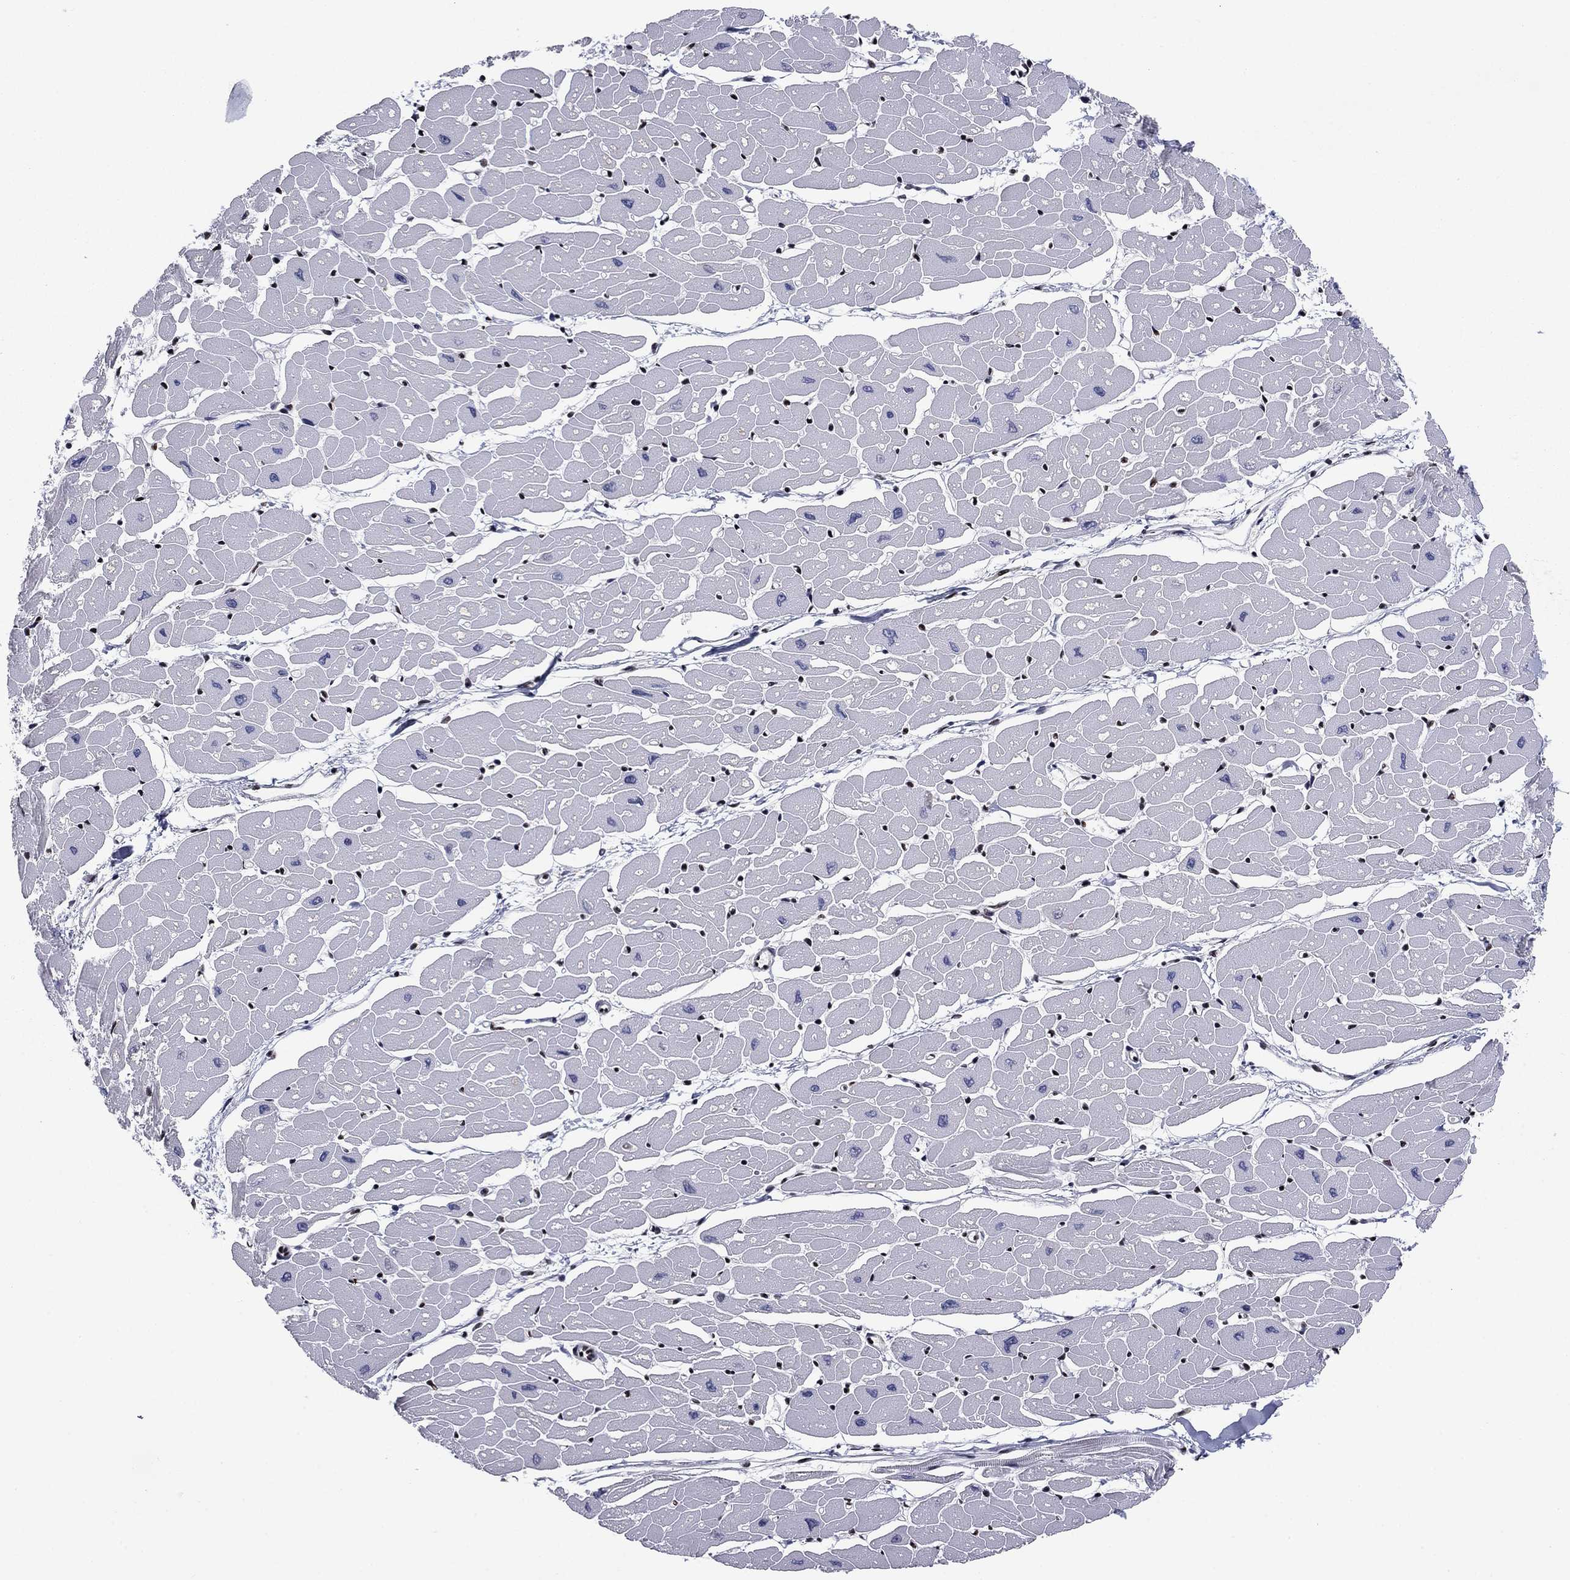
{"staining": {"intensity": "negative", "quantity": "none", "location": "none"}, "tissue": "heart muscle", "cell_type": "Cardiomyocytes", "image_type": "normal", "snomed": [{"axis": "morphology", "description": "Normal tissue, NOS"}, {"axis": "topography", "description": "Heart"}], "caption": "High magnification brightfield microscopy of benign heart muscle stained with DAB (3,3'-diaminobenzidine) (brown) and counterstained with hematoxylin (blue): cardiomyocytes show no significant positivity. (DAB (3,3'-diaminobenzidine) immunohistochemistry (IHC) with hematoxylin counter stain).", "gene": "N4BP2", "patient": {"sex": "male", "age": 57}}